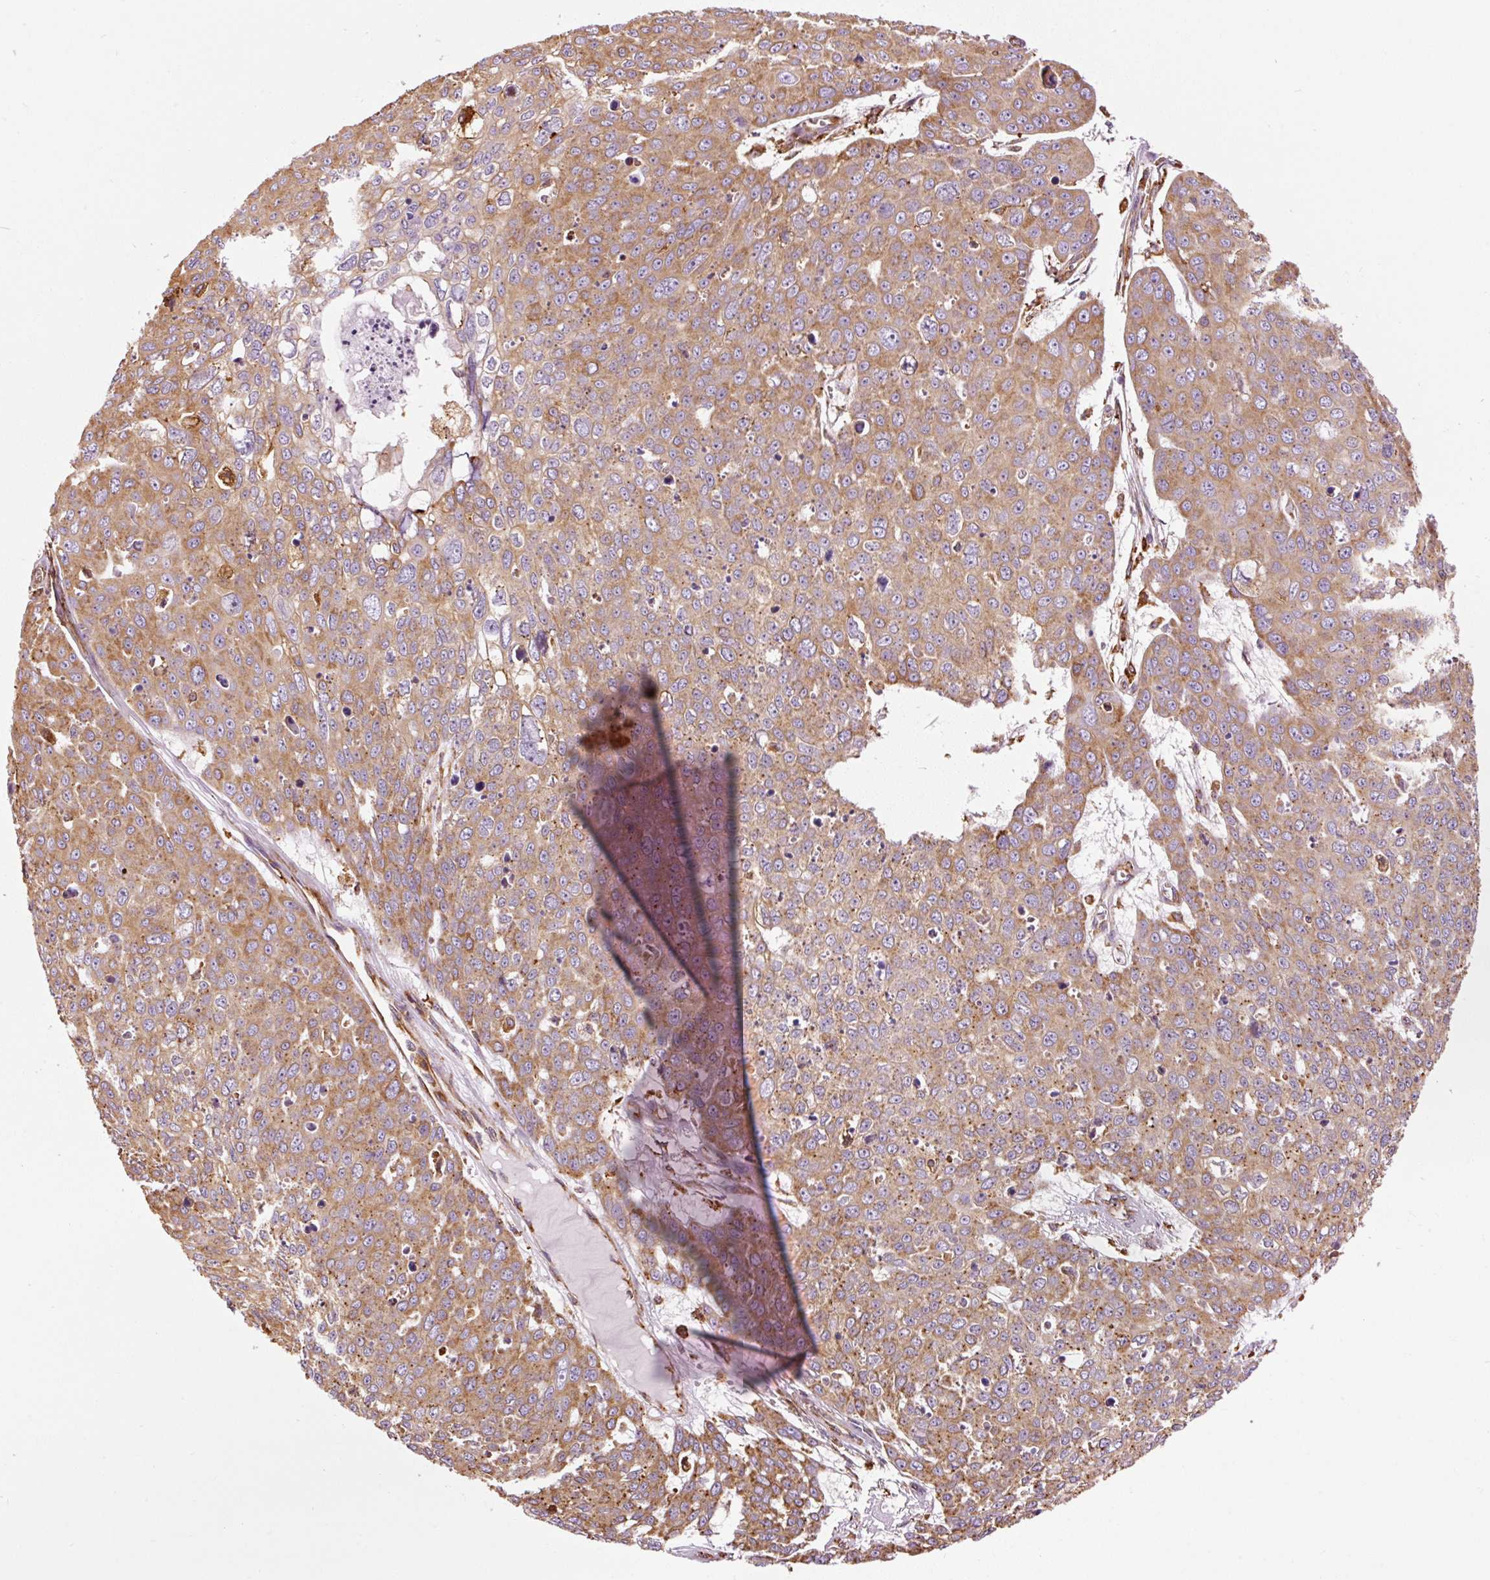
{"staining": {"intensity": "moderate", "quantity": ">75%", "location": "cytoplasmic/membranous"}, "tissue": "skin cancer", "cell_type": "Tumor cells", "image_type": "cancer", "snomed": [{"axis": "morphology", "description": "Squamous cell carcinoma, NOS"}, {"axis": "topography", "description": "Skin"}], "caption": "Squamous cell carcinoma (skin) stained with DAB IHC reveals medium levels of moderate cytoplasmic/membranous expression in about >75% of tumor cells. (DAB (3,3'-diaminobenzidine) = brown stain, brightfield microscopy at high magnification).", "gene": "KLC1", "patient": {"sex": "male", "age": 71}}